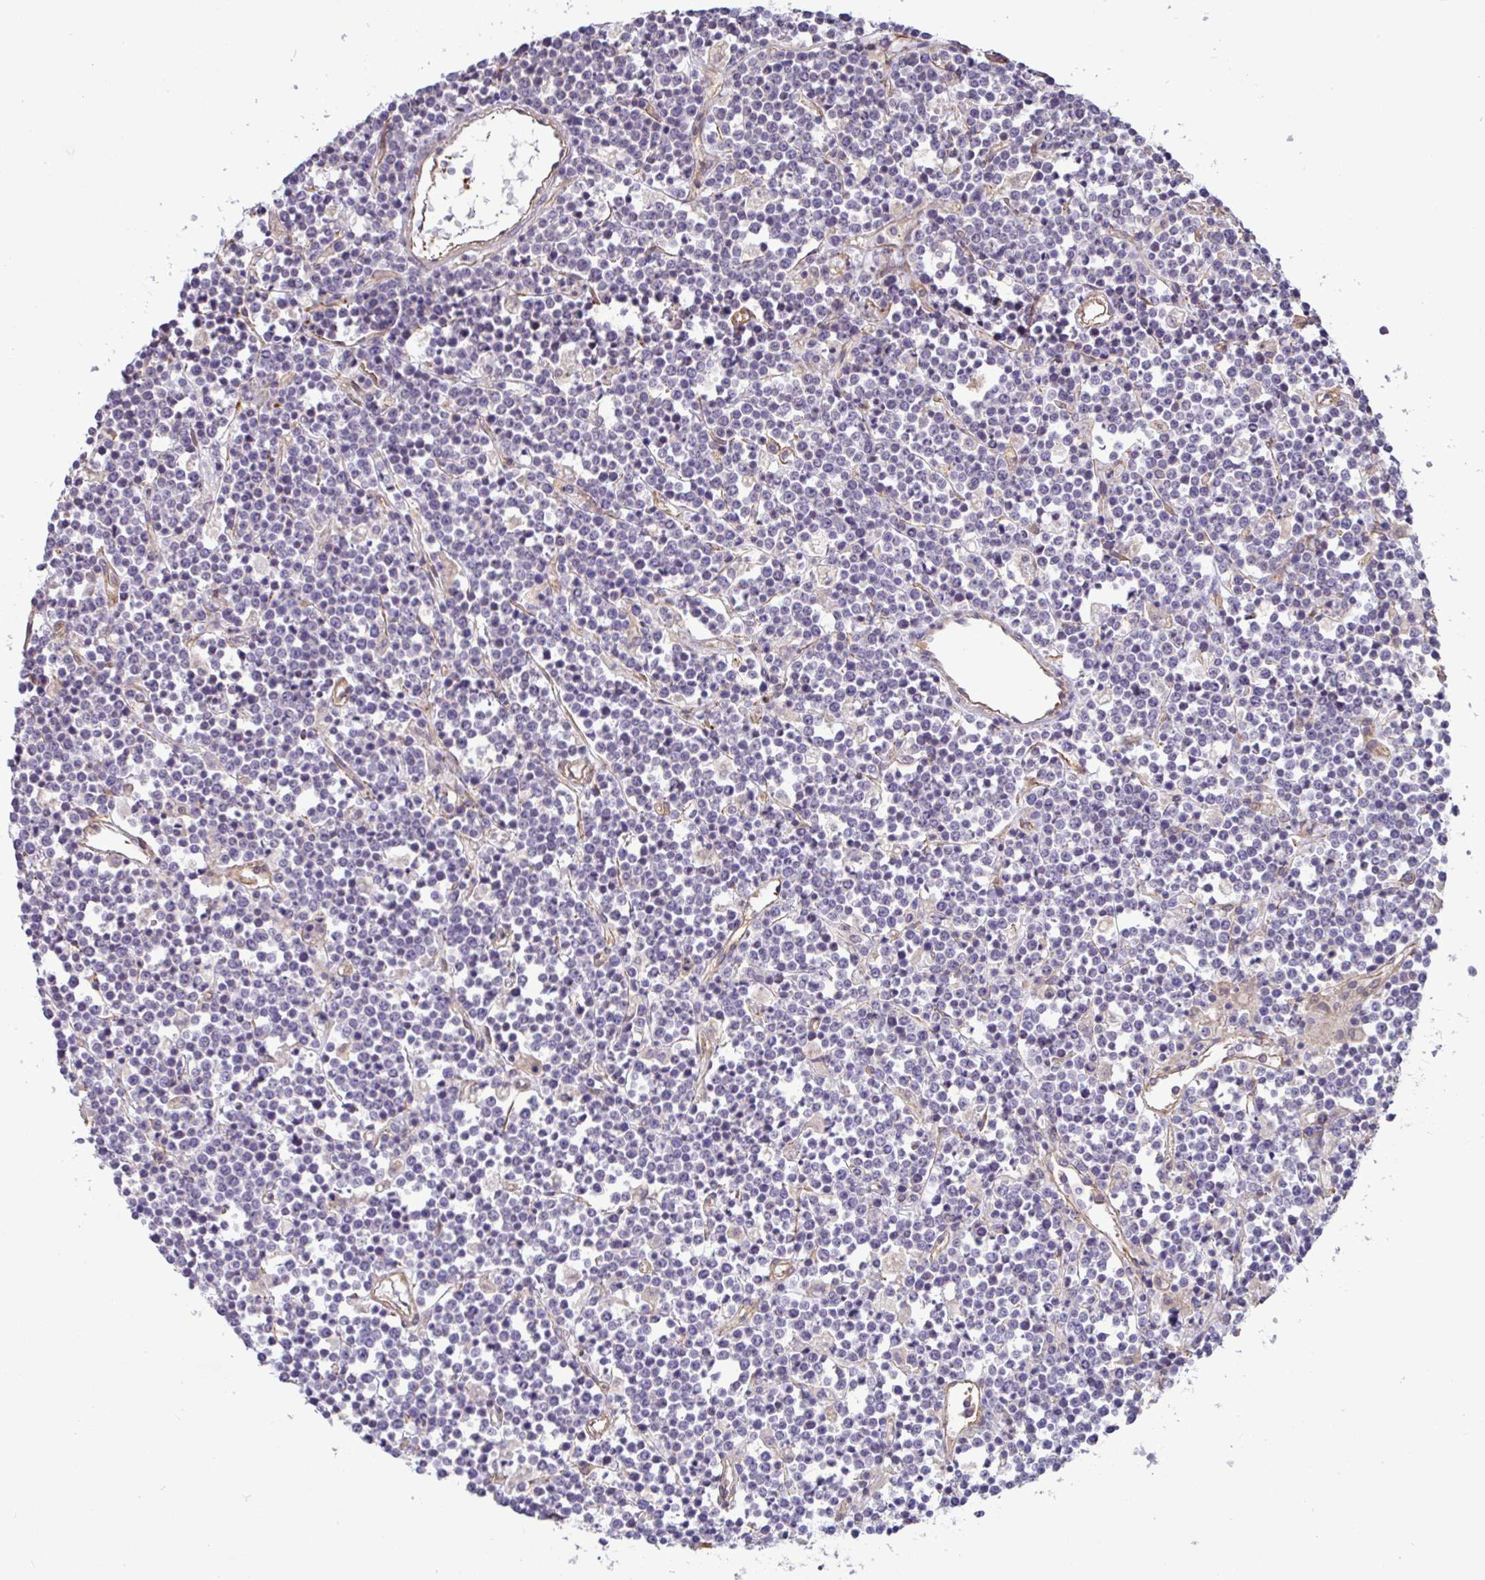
{"staining": {"intensity": "negative", "quantity": "none", "location": "none"}, "tissue": "lymphoma", "cell_type": "Tumor cells", "image_type": "cancer", "snomed": [{"axis": "morphology", "description": "Malignant lymphoma, non-Hodgkin's type, High grade"}, {"axis": "topography", "description": "Ovary"}], "caption": "Lymphoma stained for a protein using immunohistochemistry demonstrates no positivity tumor cells.", "gene": "PLCD4", "patient": {"sex": "female", "age": 56}}